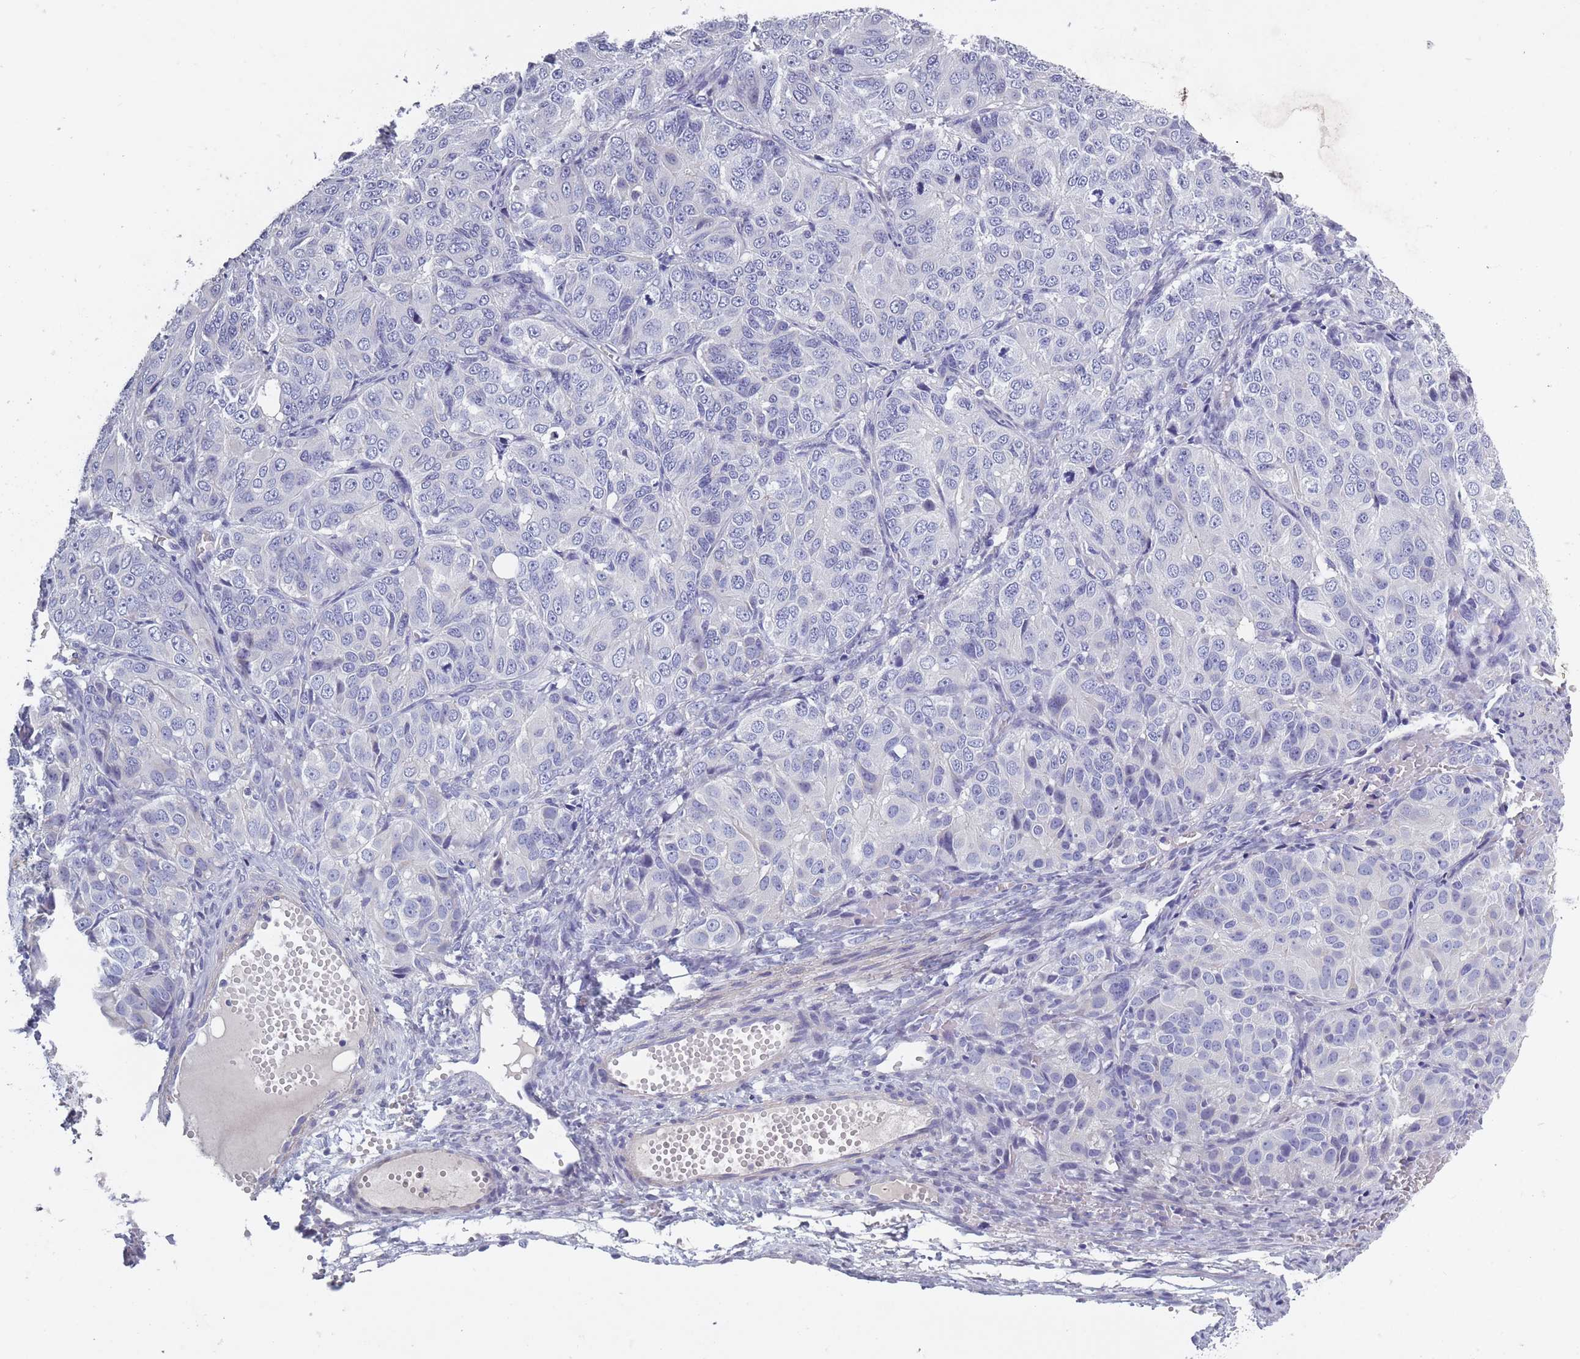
{"staining": {"intensity": "negative", "quantity": "none", "location": "none"}, "tissue": "ovarian cancer", "cell_type": "Tumor cells", "image_type": "cancer", "snomed": [{"axis": "morphology", "description": "Carcinoma, endometroid"}, {"axis": "topography", "description": "Ovary"}], "caption": "An immunohistochemistry (IHC) image of ovarian cancer is shown. There is no staining in tumor cells of ovarian cancer.", "gene": "OR4C5", "patient": {"sex": "female", "age": 51}}